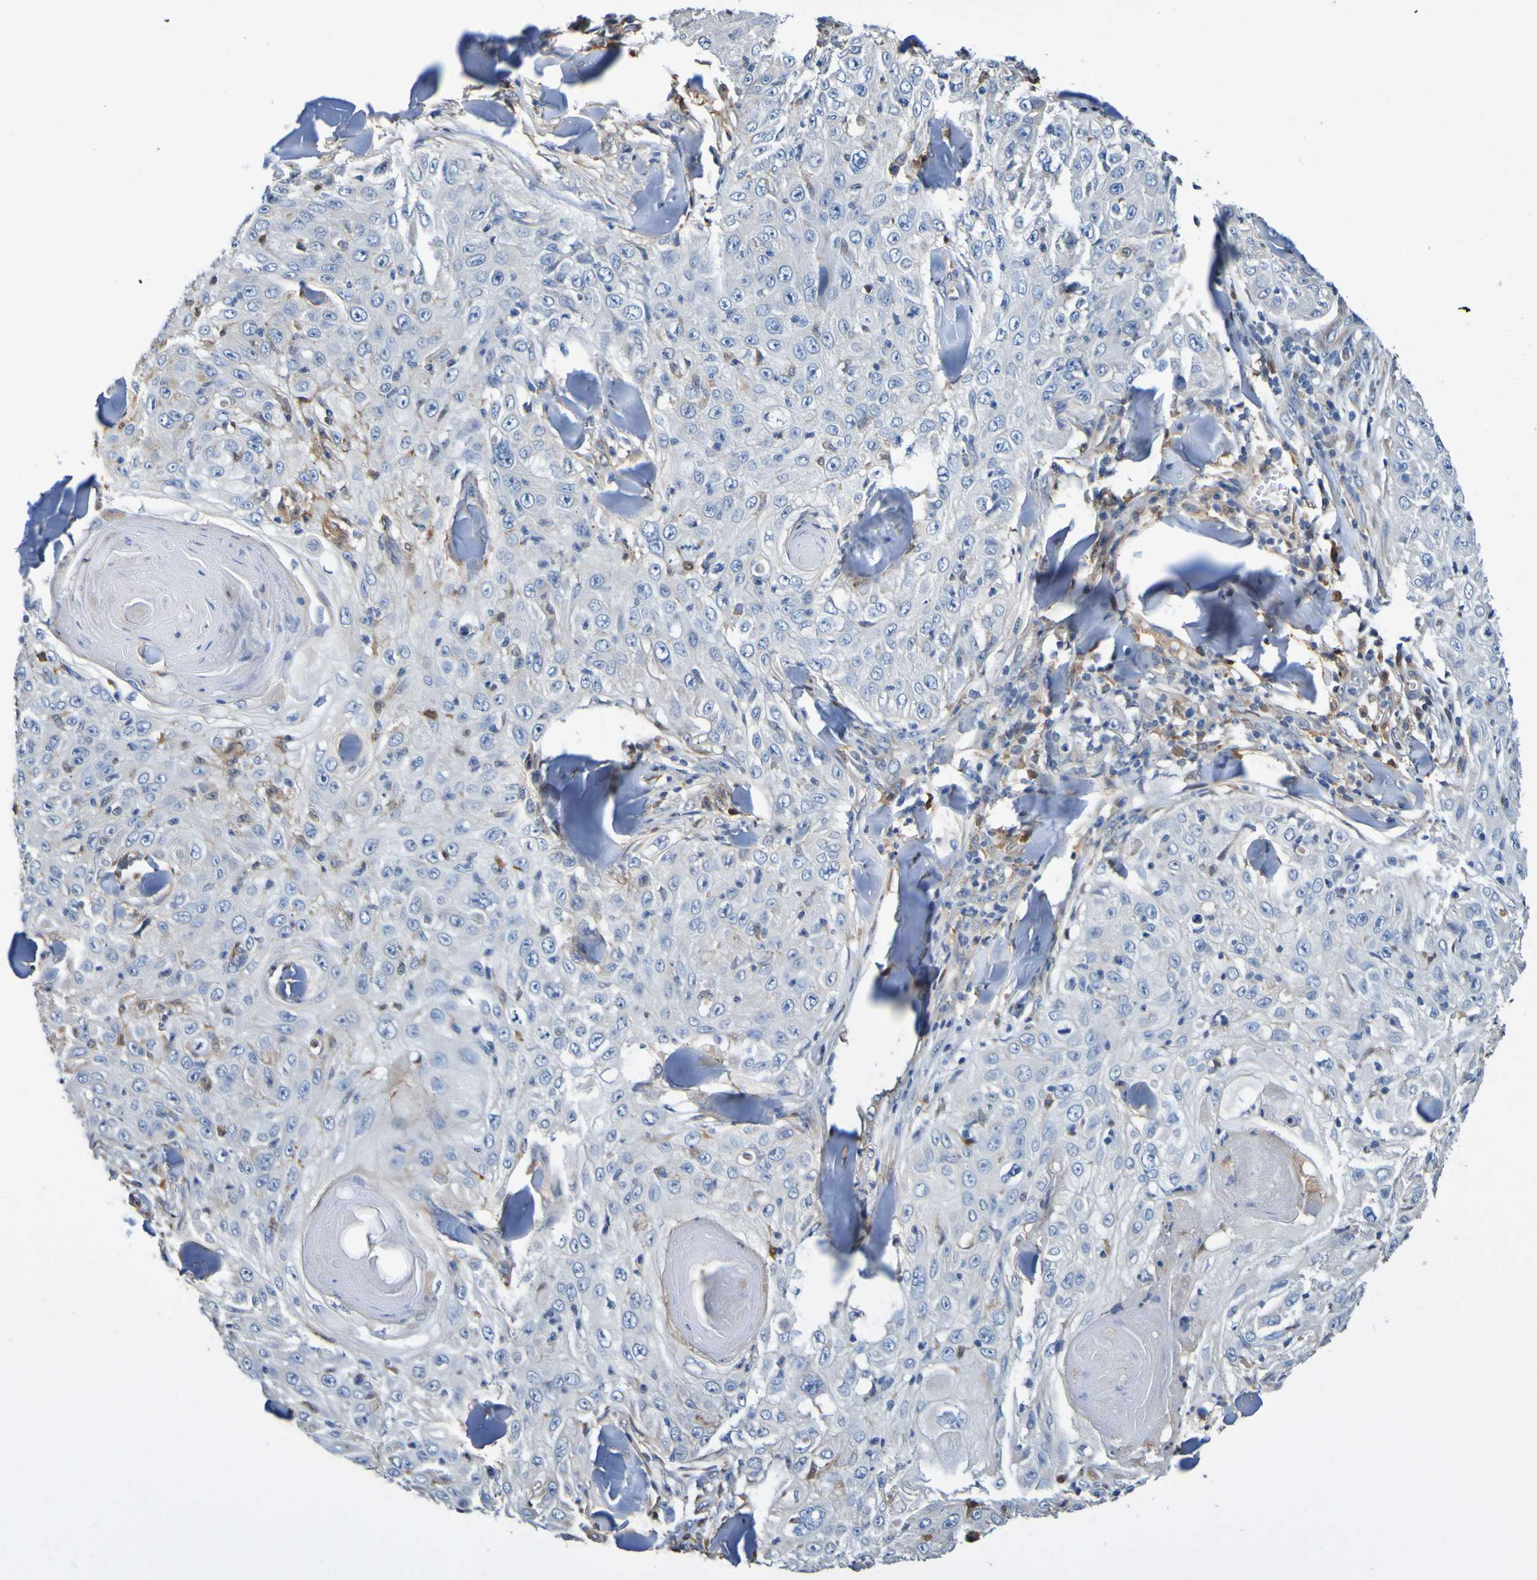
{"staining": {"intensity": "weak", "quantity": ">75%", "location": "cytoplasmic/membranous"}, "tissue": "skin cancer", "cell_type": "Tumor cells", "image_type": "cancer", "snomed": [{"axis": "morphology", "description": "Squamous cell carcinoma, NOS"}, {"axis": "topography", "description": "Skin"}], "caption": "About >75% of tumor cells in skin cancer demonstrate weak cytoplasmic/membranous protein staining as visualized by brown immunohistochemical staining.", "gene": "METAP2", "patient": {"sex": "male", "age": 86}}